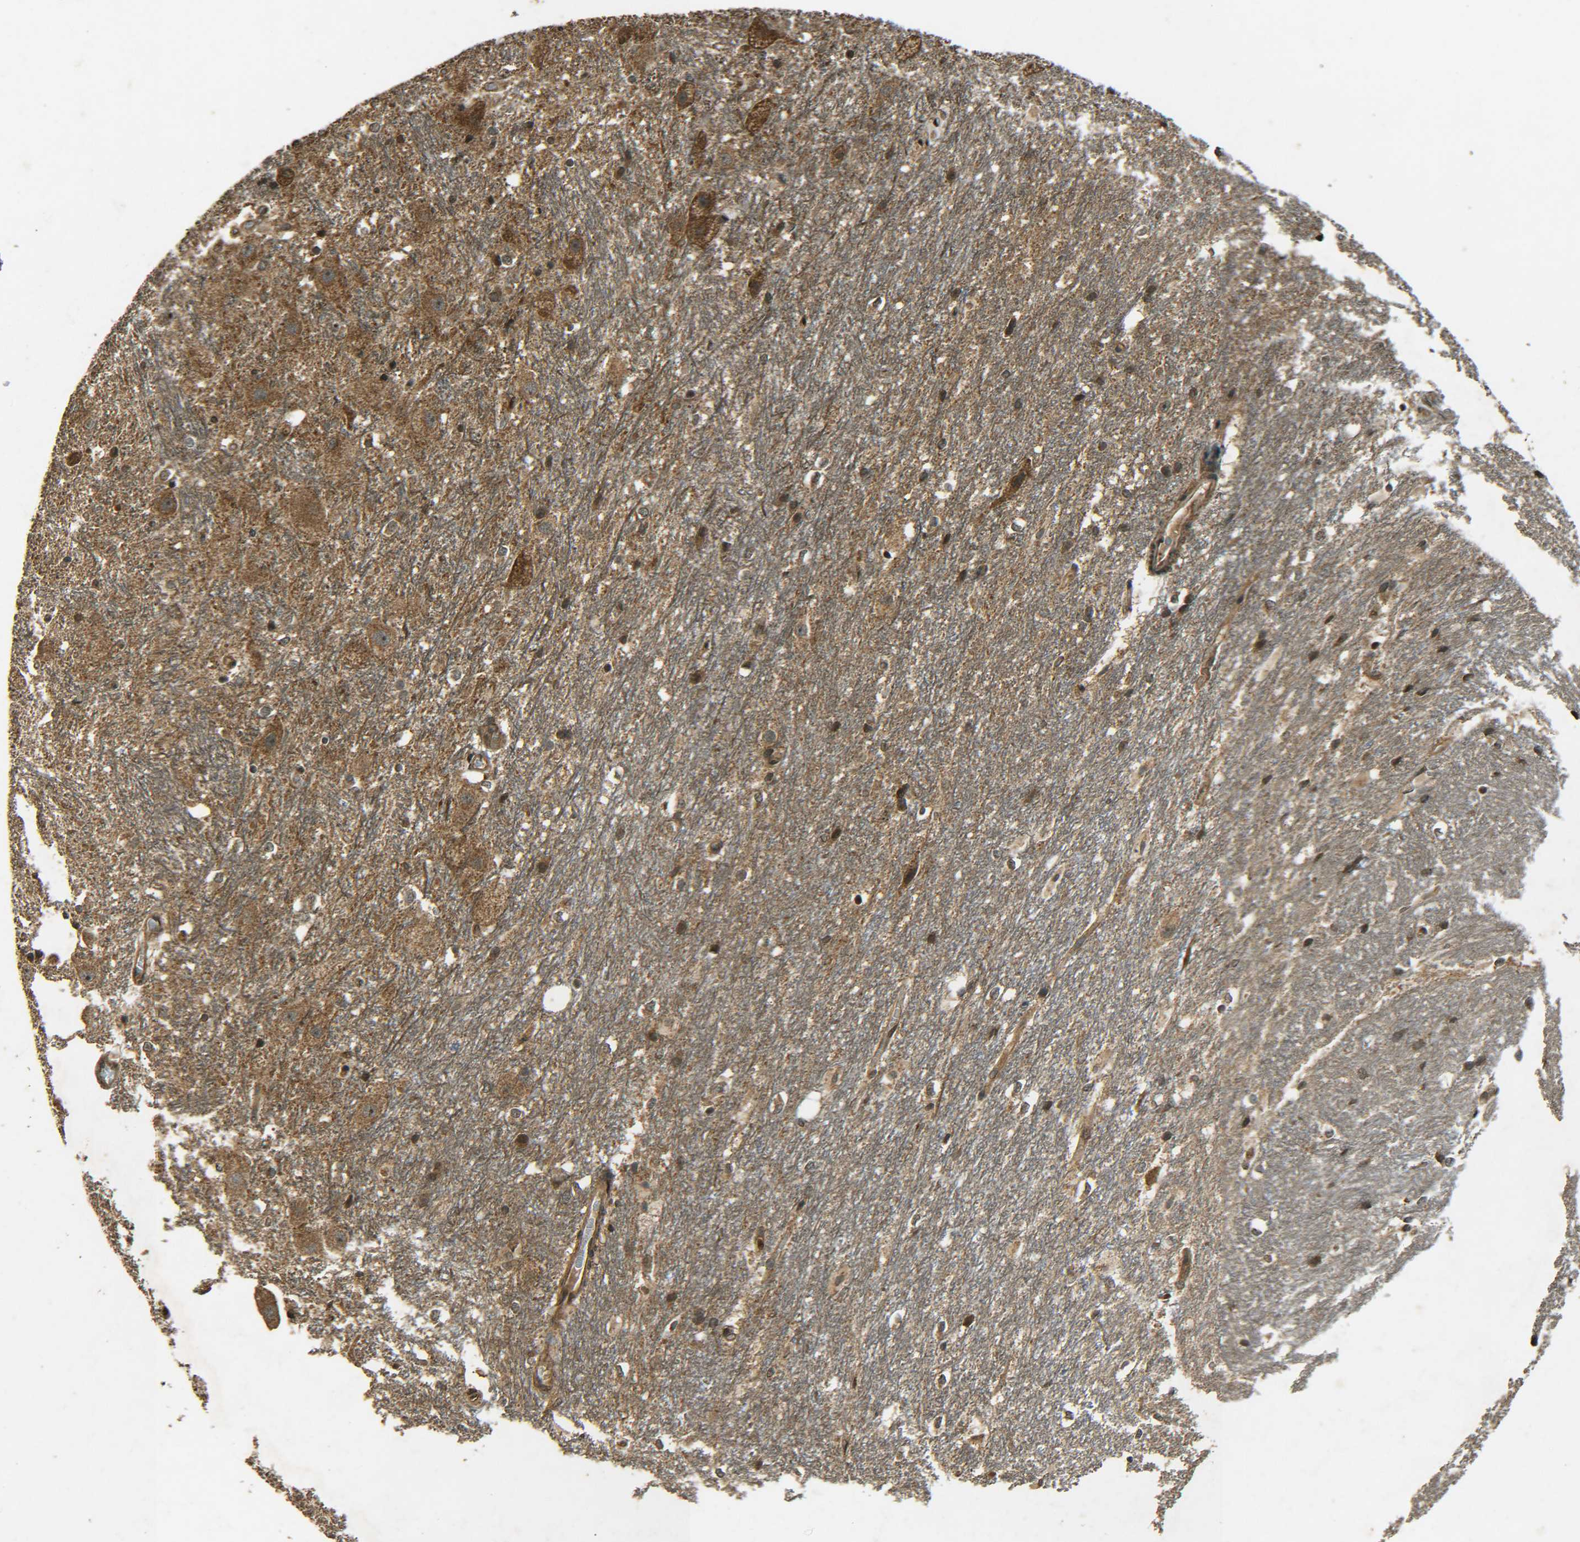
{"staining": {"intensity": "moderate", "quantity": "25%-75%", "location": "cytoplasmic/membranous,nuclear"}, "tissue": "hippocampus", "cell_type": "Glial cells", "image_type": "normal", "snomed": [{"axis": "morphology", "description": "Normal tissue, NOS"}, {"axis": "topography", "description": "Hippocampus"}], "caption": "Glial cells exhibit moderate cytoplasmic/membranous,nuclear positivity in approximately 25%-75% of cells in unremarkable hippocampus. The protein is shown in brown color, while the nuclei are stained blue.", "gene": "PLK2", "patient": {"sex": "female", "age": 19}}